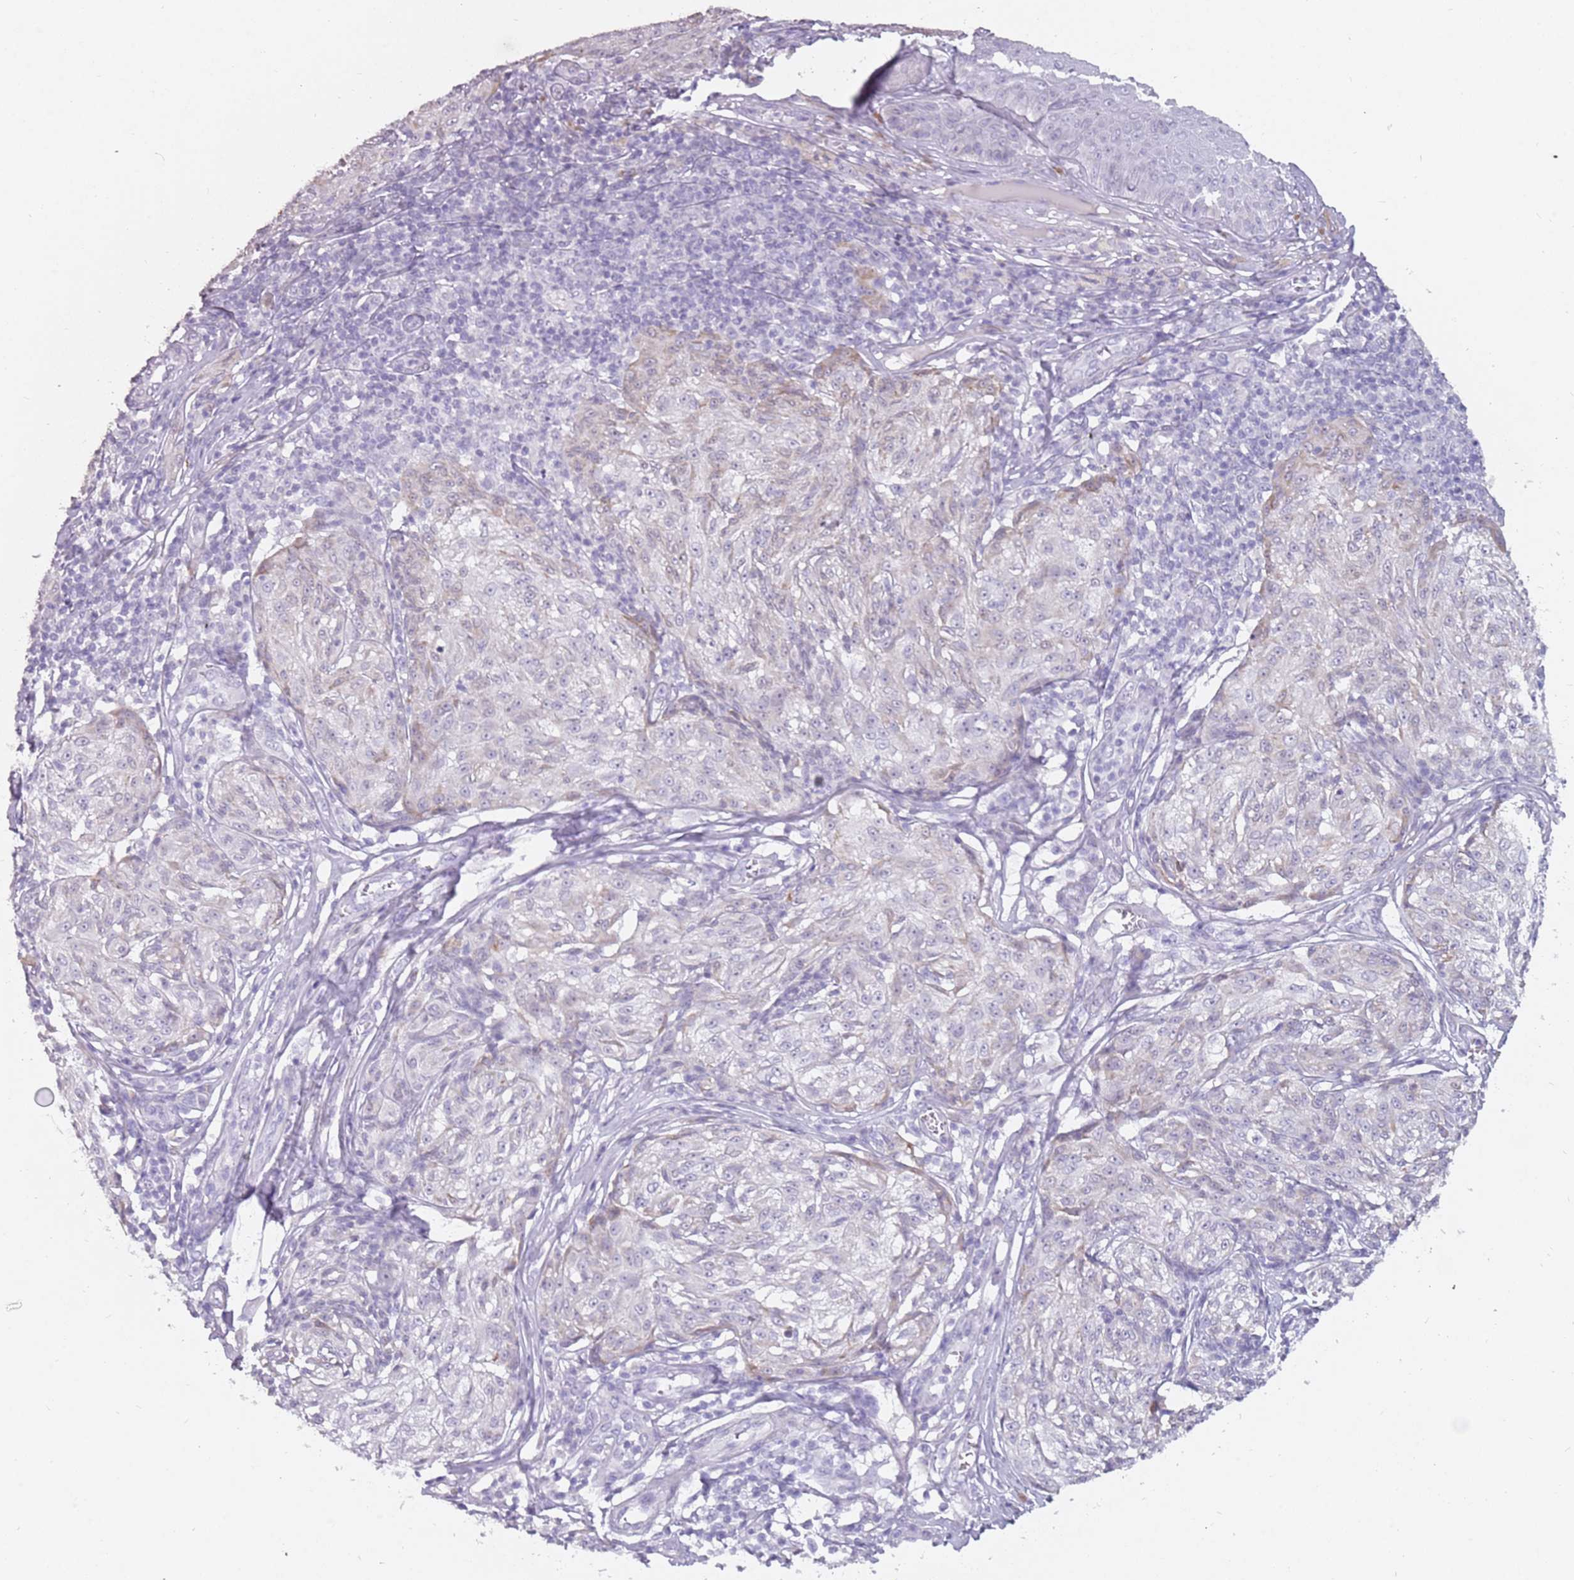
{"staining": {"intensity": "negative", "quantity": "none", "location": "none"}, "tissue": "melanoma", "cell_type": "Tumor cells", "image_type": "cancer", "snomed": [{"axis": "morphology", "description": "Malignant melanoma, NOS"}, {"axis": "topography", "description": "Skin"}], "caption": "A high-resolution micrograph shows immunohistochemistry (IHC) staining of melanoma, which demonstrates no significant expression in tumor cells.", "gene": "DDX4", "patient": {"sex": "female", "age": 63}}